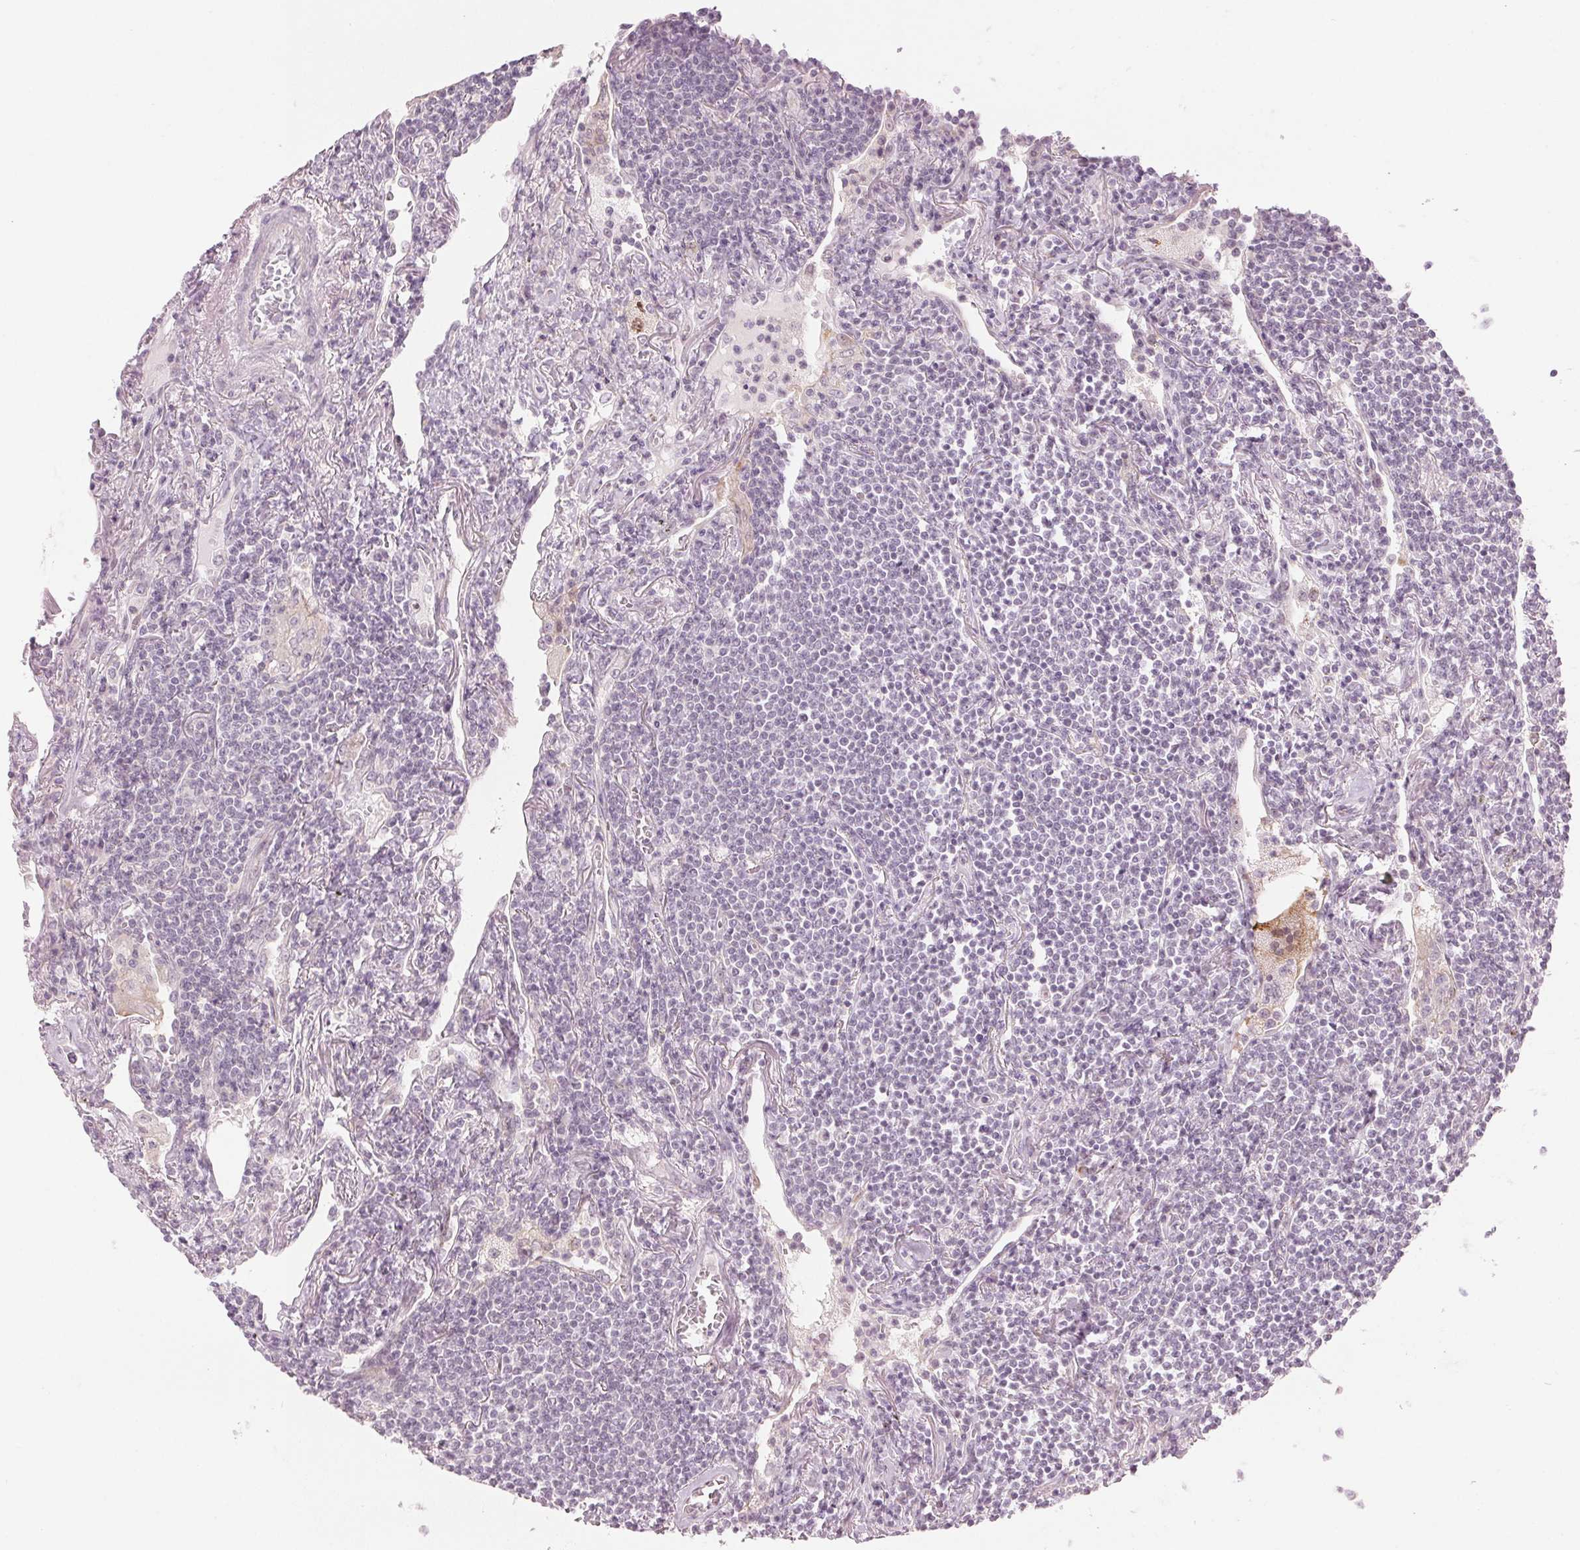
{"staining": {"intensity": "negative", "quantity": "none", "location": "none"}, "tissue": "lymphoma", "cell_type": "Tumor cells", "image_type": "cancer", "snomed": [{"axis": "morphology", "description": "Malignant lymphoma, non-Hodgkin's type, Low grade"}, {"axis": "topography", "description": "Lung"}], "caption": "DAB immunohistochemical staining of malignant lymphoma, non-Hodgkin's type (low-grade) shows no significant positivity in tumor cells. Nuclei are stained in blue.", "gene": "TMED6", "patient": {"sex": "female", "age": 71}}